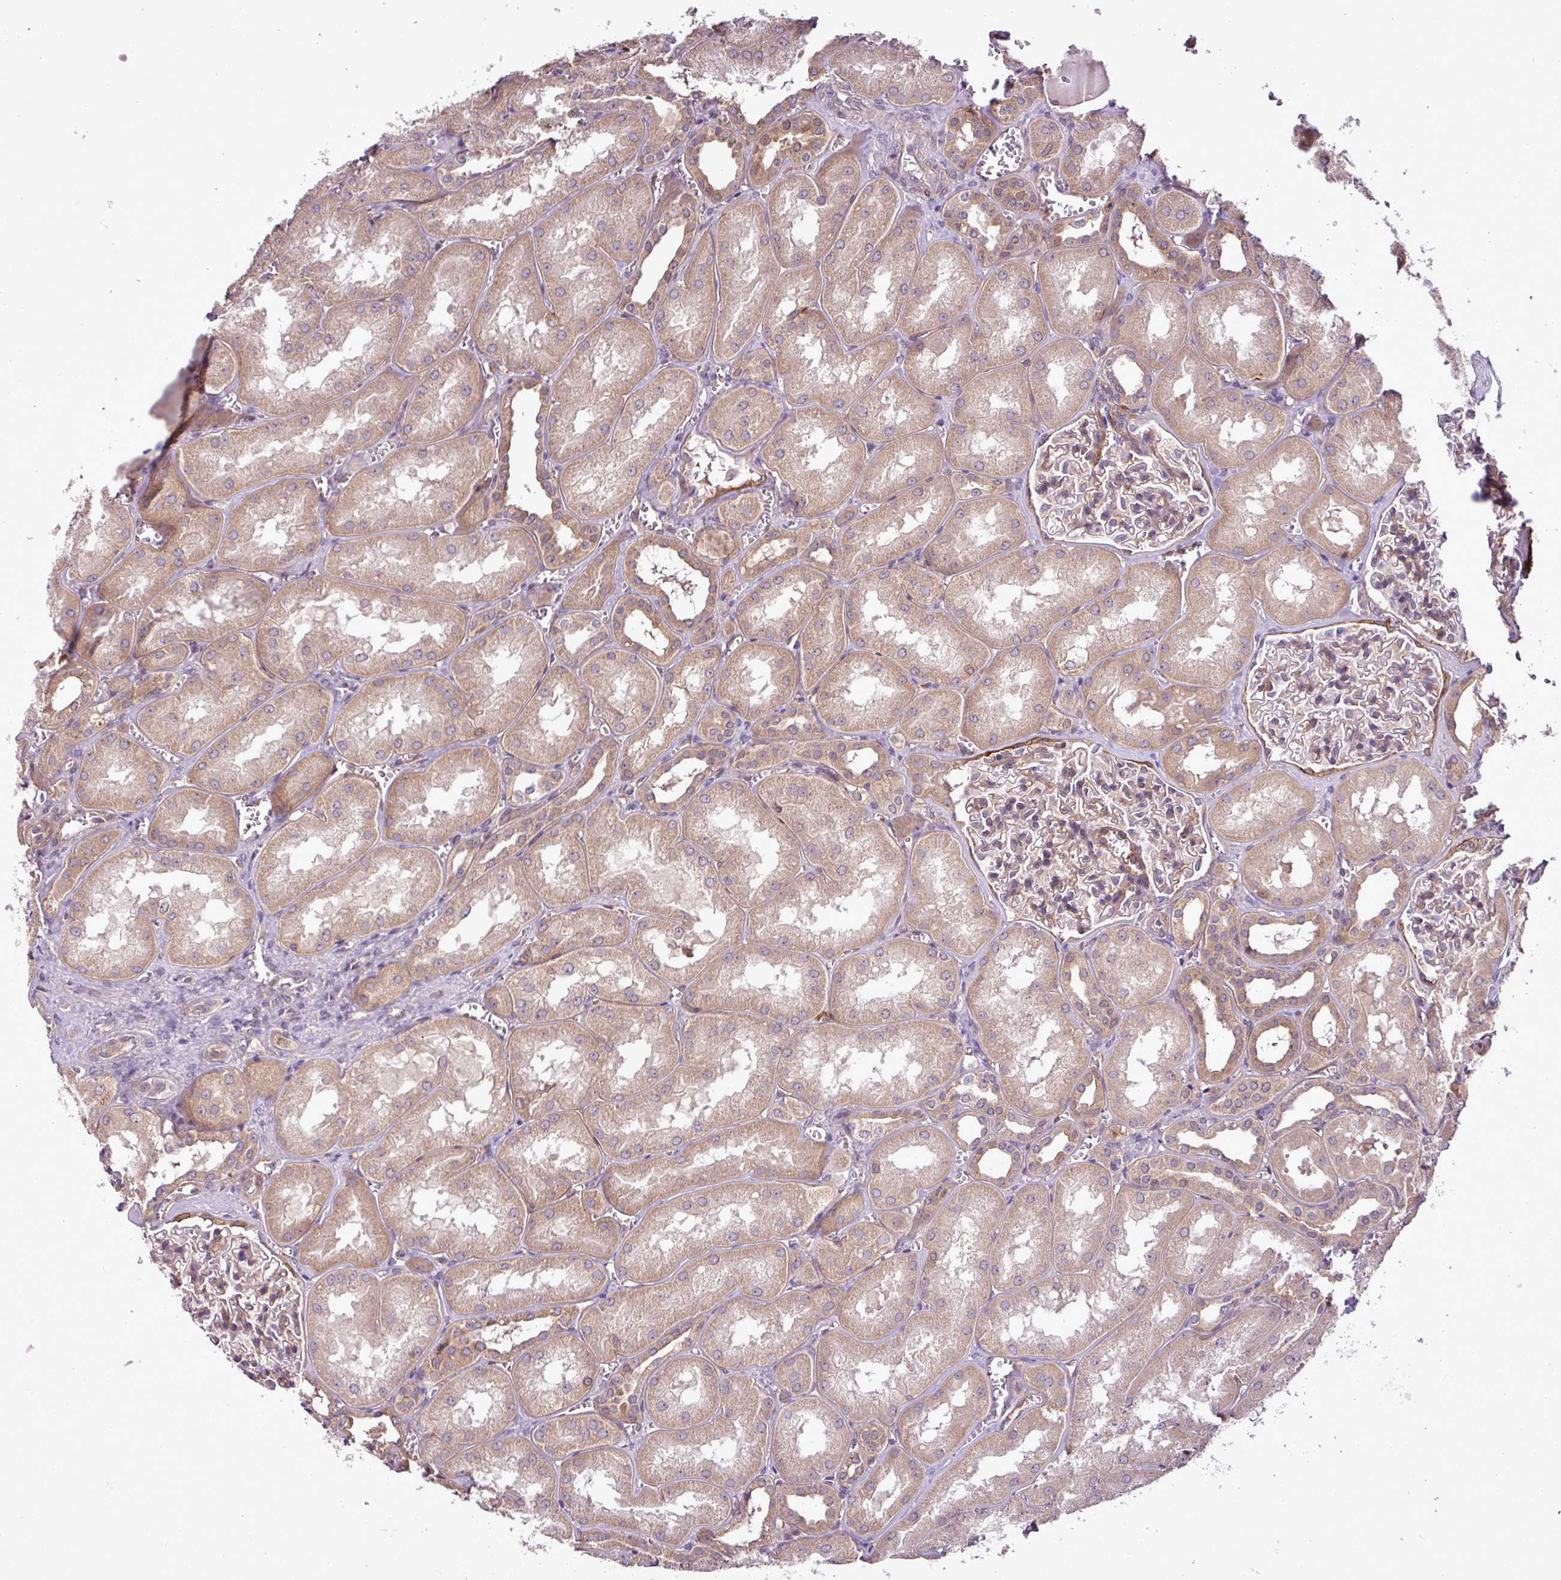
{"staining": {"intensity": "moderate", "quantity": "<25%", "location": "cytoplasmic/membranous"}, "tissue": "kidney", "cell_type": "Cells in glomeruli", "image_type": "normal", "snomed": [{"axis": "morphology", "description": "Normal tissue, NOS"}, {"axis": "topography", "description": "Kidney"}], "caption": "An image showing moderate cytoplasmic/membranous expression in about <25% of cells in glomeruli in benign kidney, as visualized by brown immunohistochemical staining.", "gene": "XIAP", "patient": {"sex": "male", "age": 61}}